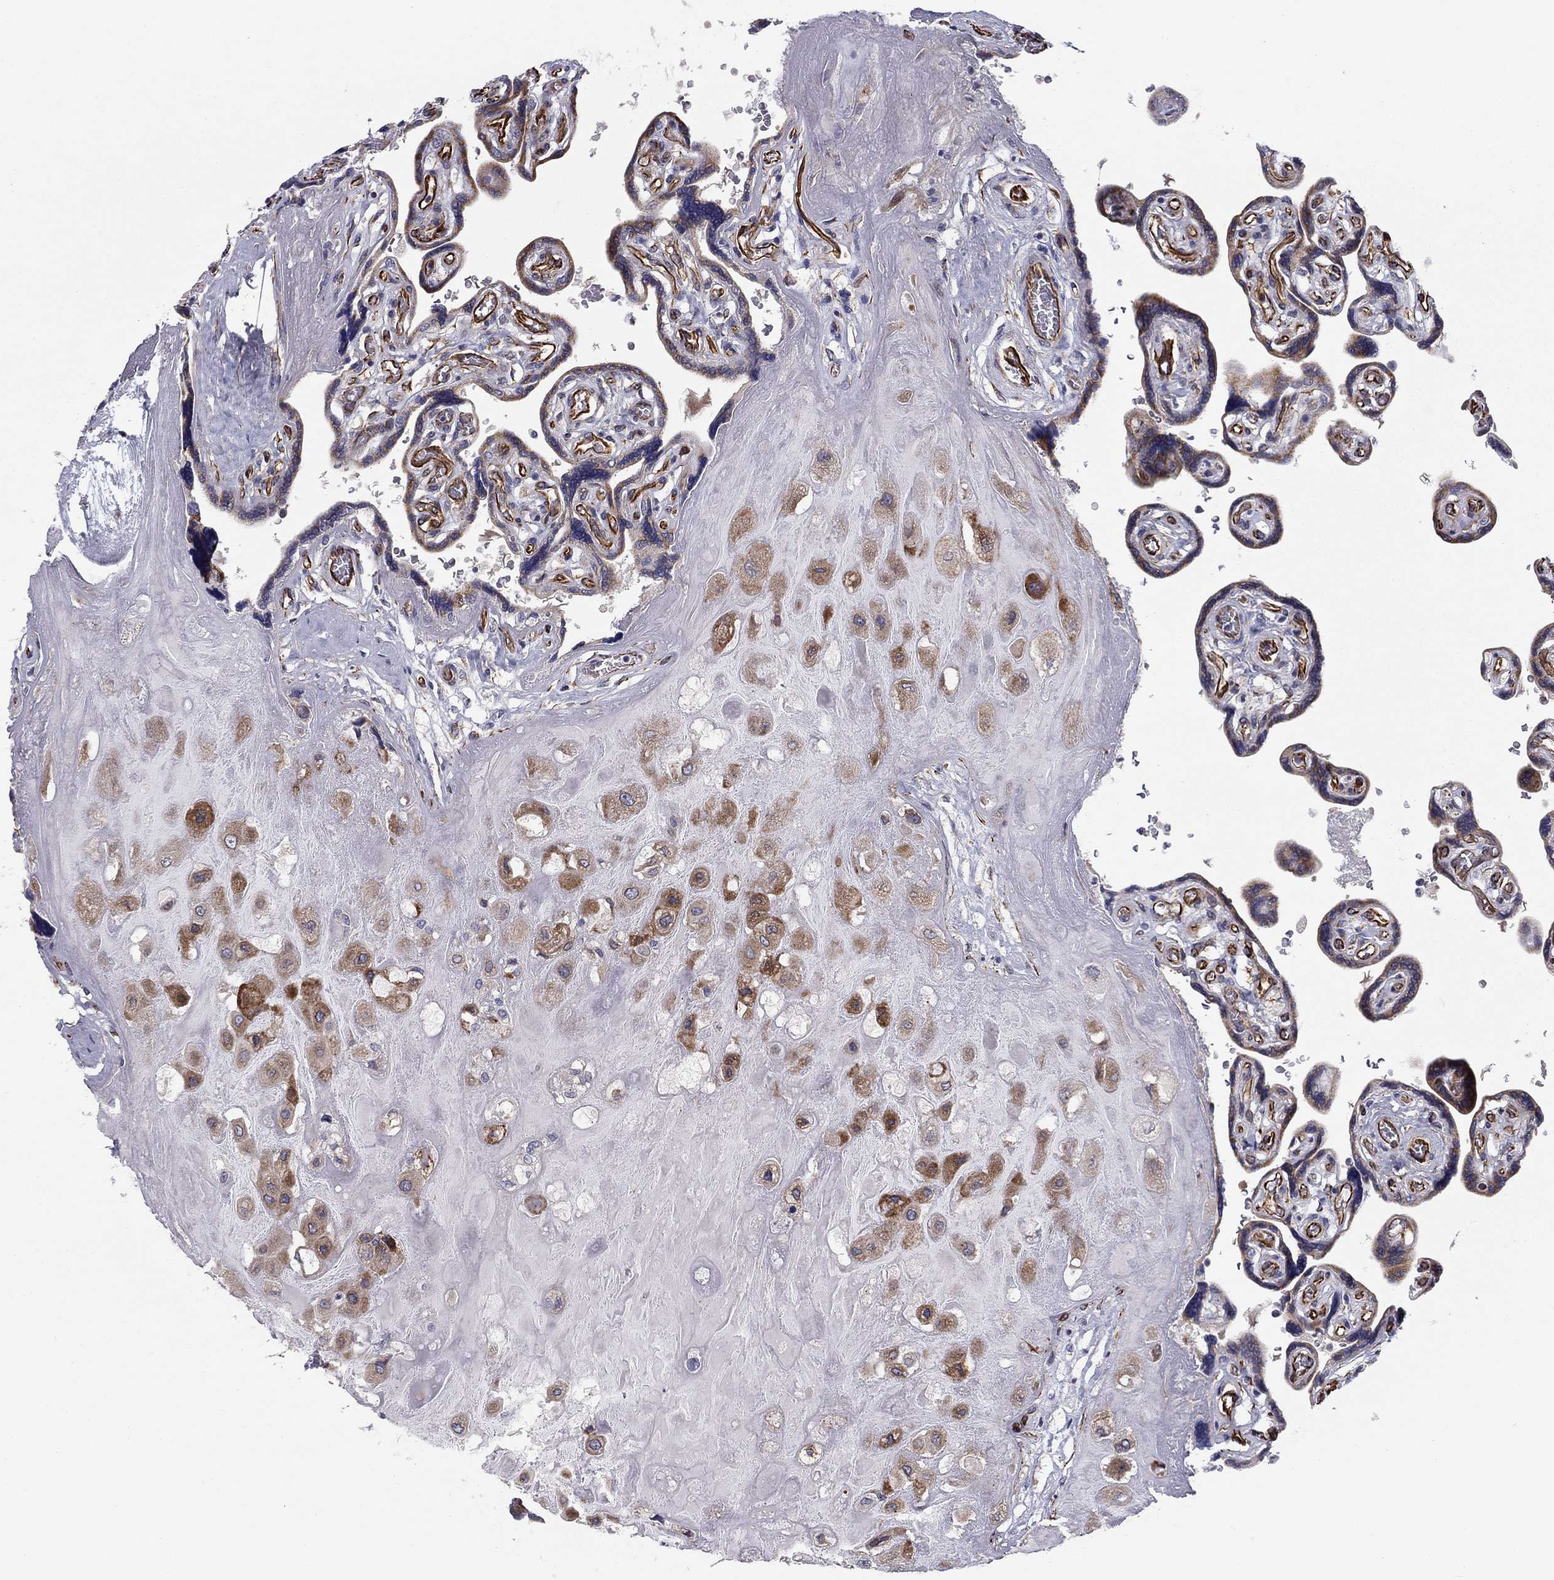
{"staining": {"intensity": "moderate", "quantity": "25%-75%", "location": "cytoplasmic/membranous"}, "tissue": "placenta", "cell_type": "Decidual cells", "image_type": "normal", "snomed": [{"axis": "morphology", "description": "Normal tissue, NOS"}, {"axis": "topography", "description": "Placenta"}], "caption": "Unremarkable placenta demonstrates moderate cytoplasmic/membranous expression in about 25%-75% of decidual cells.", "gene": "CLSTN1", "patient": {"sex": "female", "age": 32}}